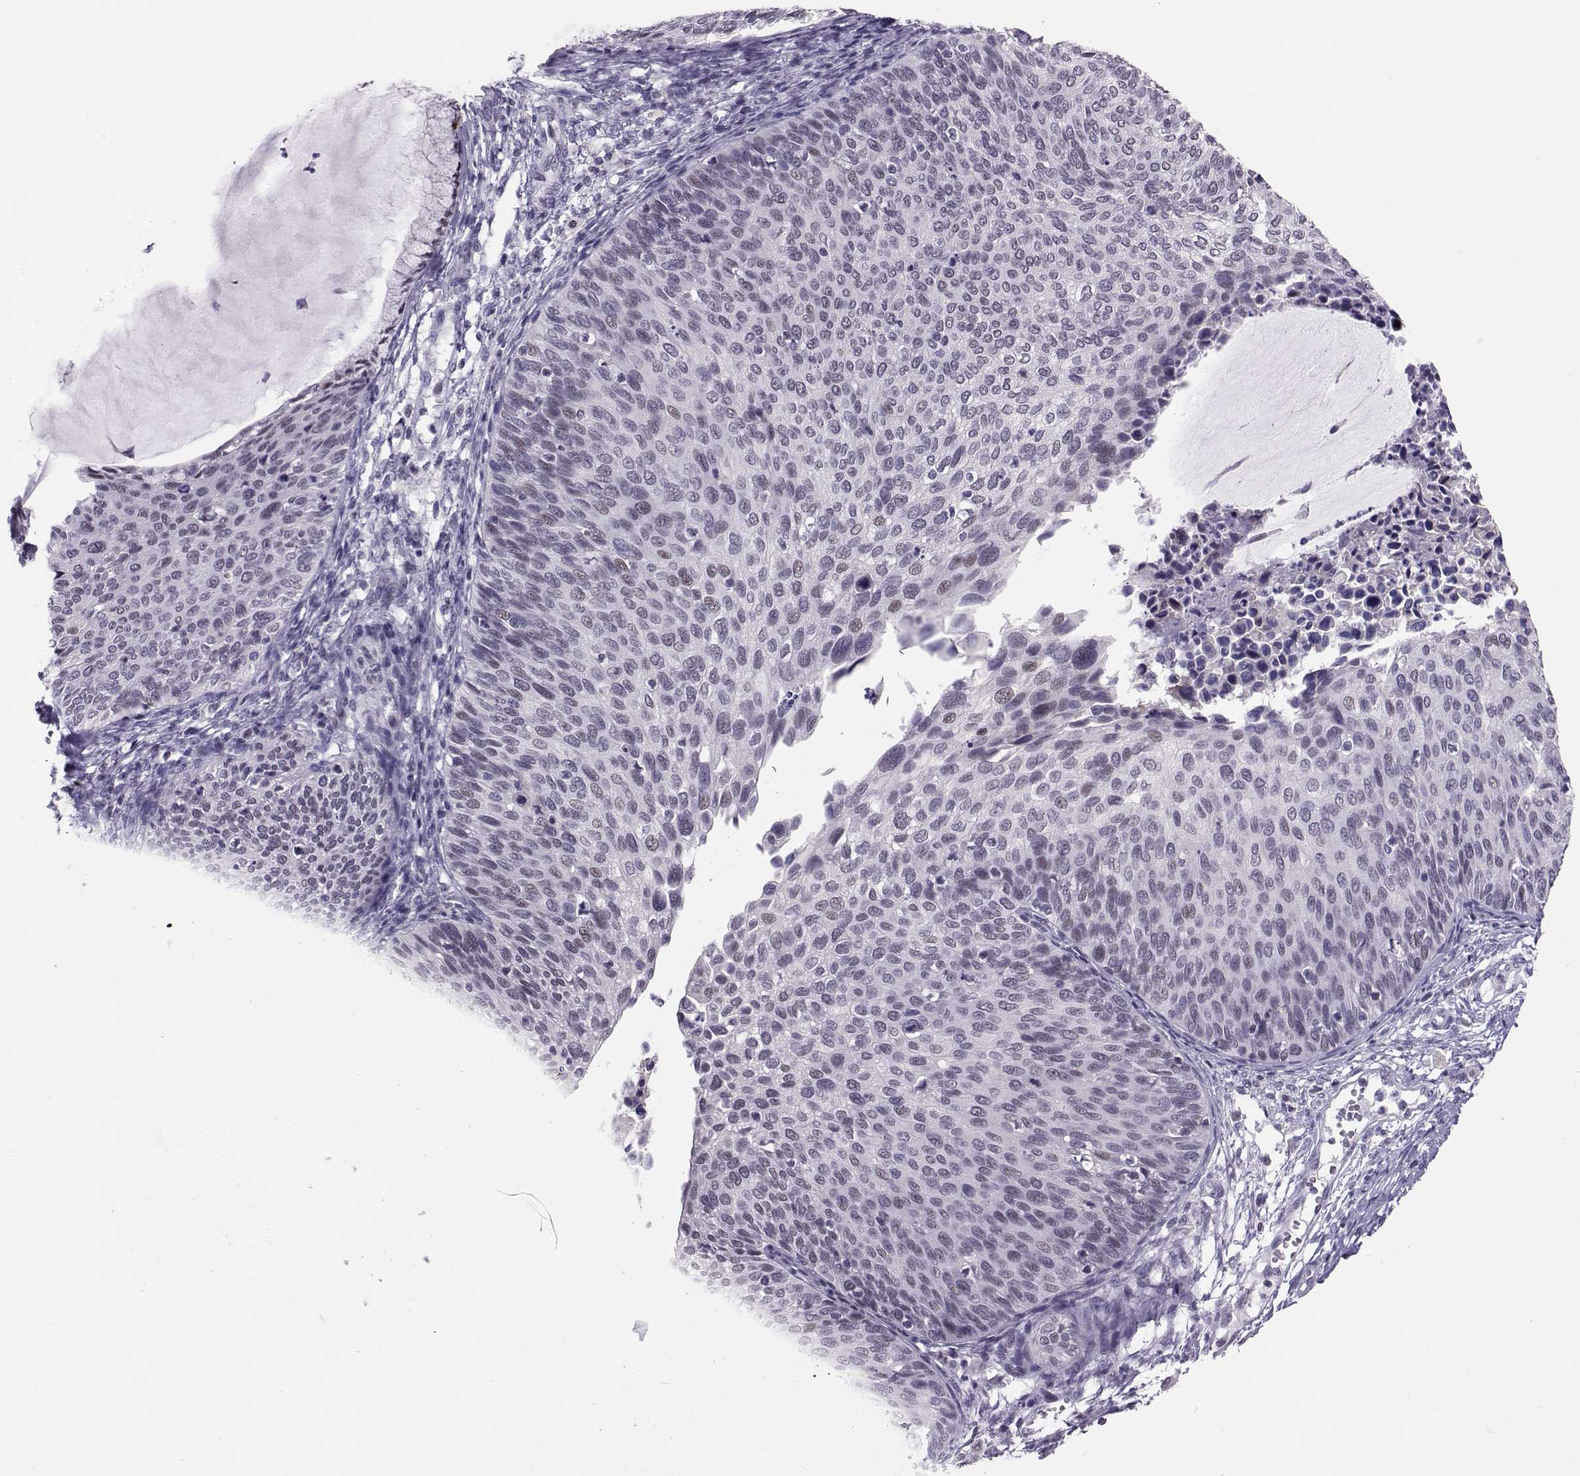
{"staining": {"intensity": "weak", "quantity": "<25%", "location": "cytoplasmic/membranous"}, "tissue": "cervical cancer", "cell_type": "Tumor cells", "image_type": "cancer", "snomed": [{"axis": "morphology", "description": "Squamous cell carcinoma, NOS"}, {"axis": "topography", "description": "Cervix"}], "caption": "IHC micrograph of human cervical squamous cell carcinoma stained for a protein (brown), which demonstrates no expression in tumor cells. (Stains: DAB immunohistochemistry with hematoxylin counter stain, Microscopy: brightfield microscopy at high magnification).", "gene": "DNAAF1", "patient": {"sex": "female", "age": 36}}